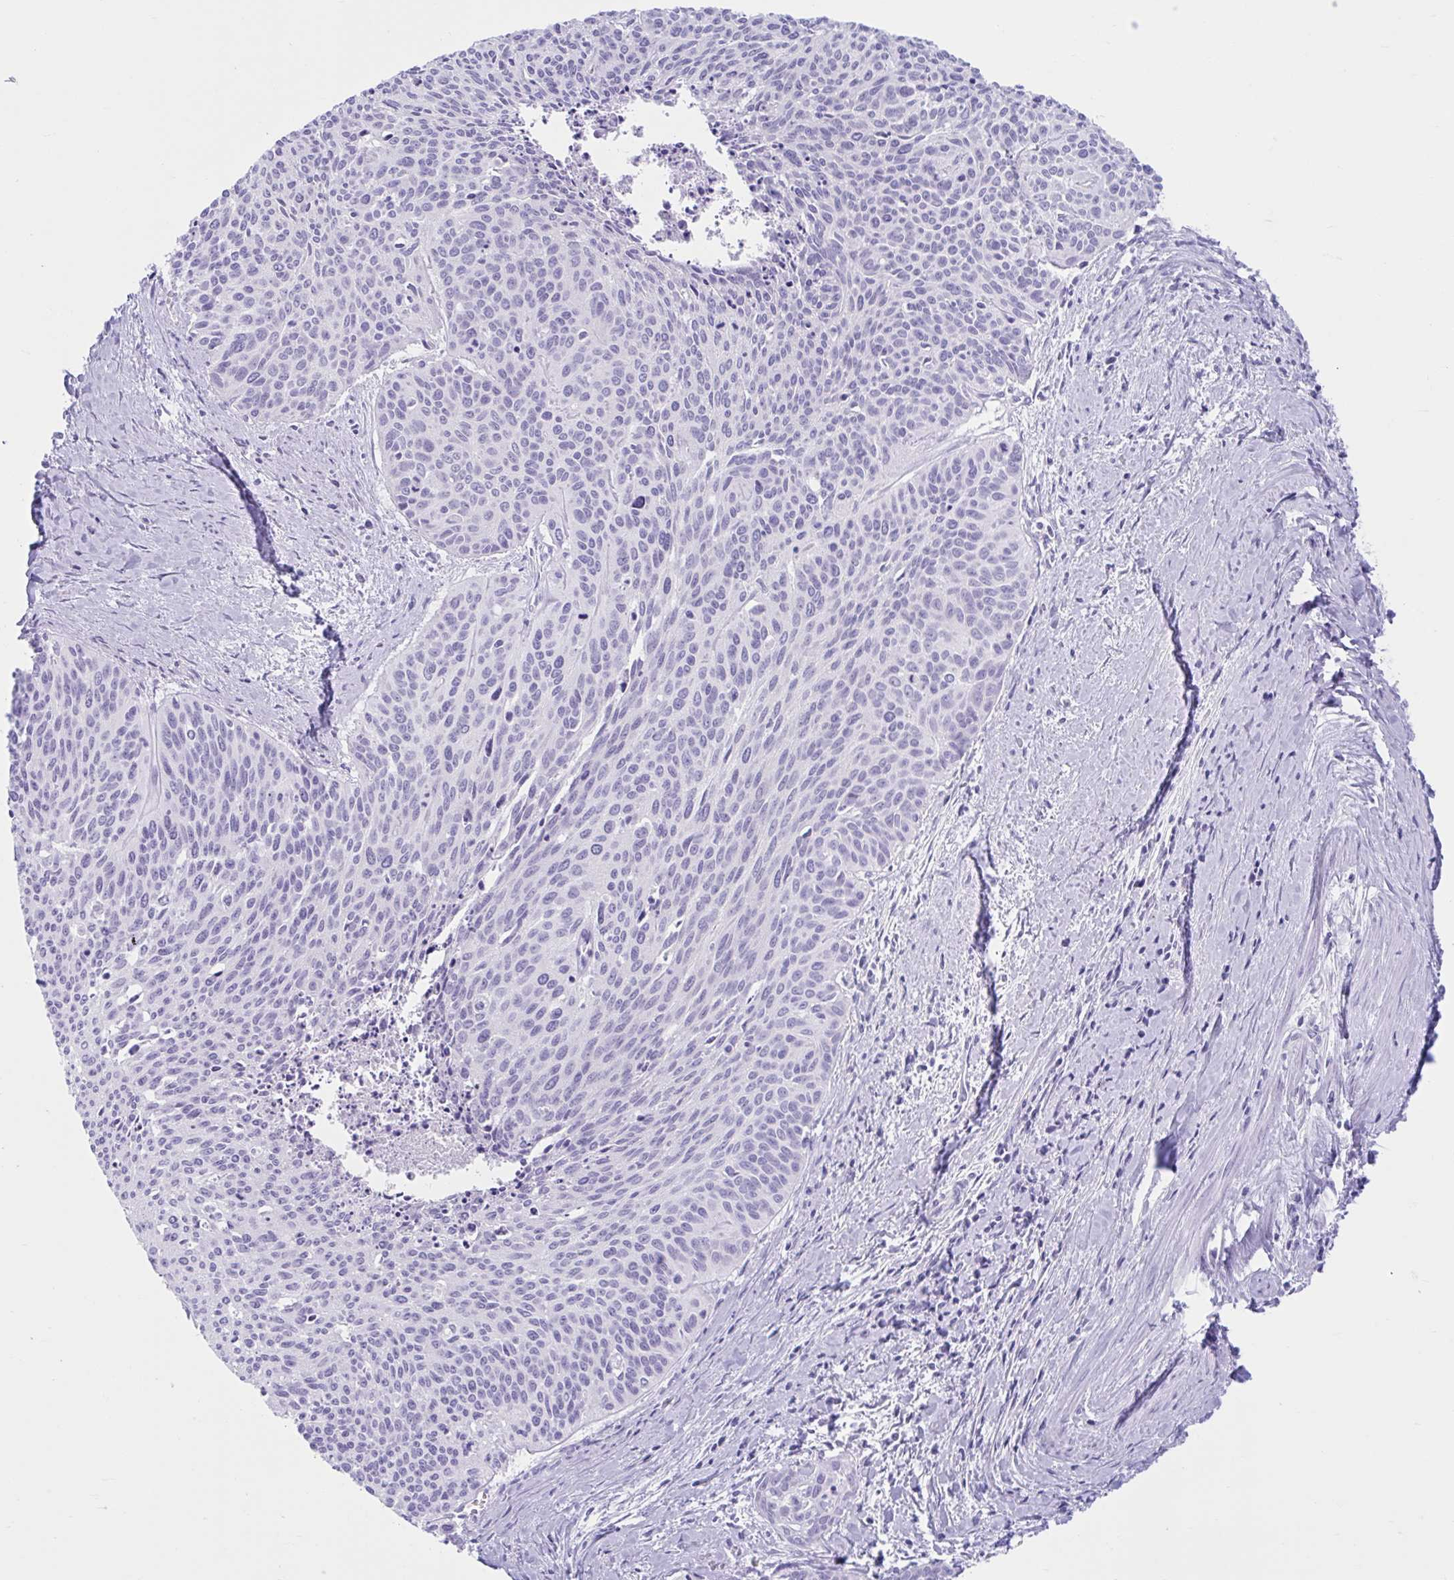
{"staining": {"intensity": "negative", "quantity": "none", "location": "none"}, "tissue": "cervical cancer", "cell_type": "Tumor cells", "image_type": "cancer", "snomed": [{"axis": "morphology", "description": "Squamous cell carcinoma, NOS"}, {"axis": "topography", "description": "Cervix"}], "caption": "Tumor cells are negative for brown protein staining in cervical cancer (squamous cell carcinoma).", "gene": "TMEM35A", "patient": {"sex": "female", "age": 55}}